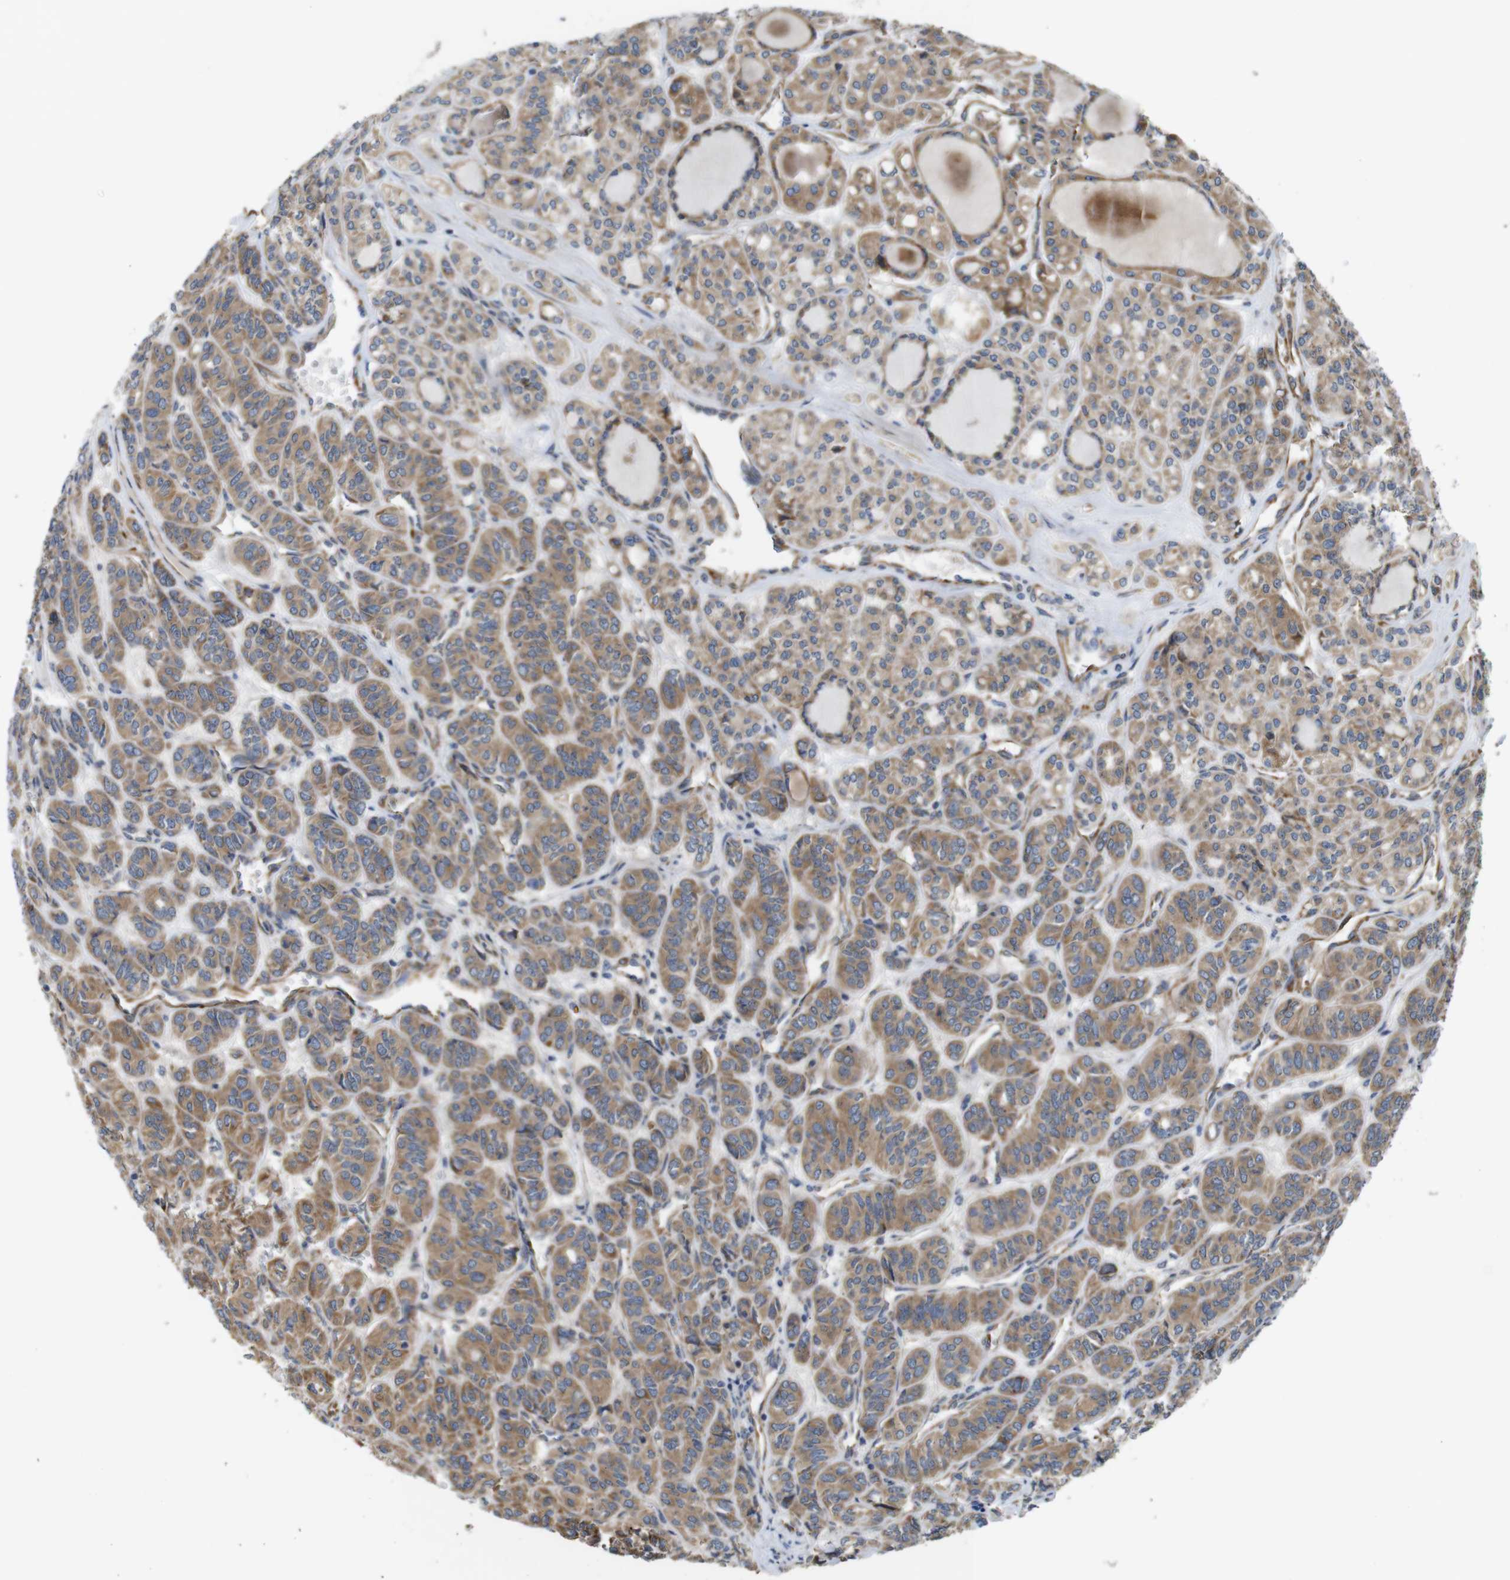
{"staining": {"intensity": "moderate", "quantity": ">75%", "location": "cytoplasmic/membranous"}, "tissue": "thyroid cancer", "cell_type": "Tumor cells", "image_type": "cancer", "snomed": [{"axis": "morphology", "description": "Follicular adenoma carcinoma, NOS"}, {"axis": "topography", "description": "Thyroid gland"}], "caption": "Moderate cytoplasmic/membranous protein staining is seen in about >75% of tumor cells in thyroid follicular adenoma carcinoma.", "gene": "POMK", "patient": {"sex": "female", "age": 71}}